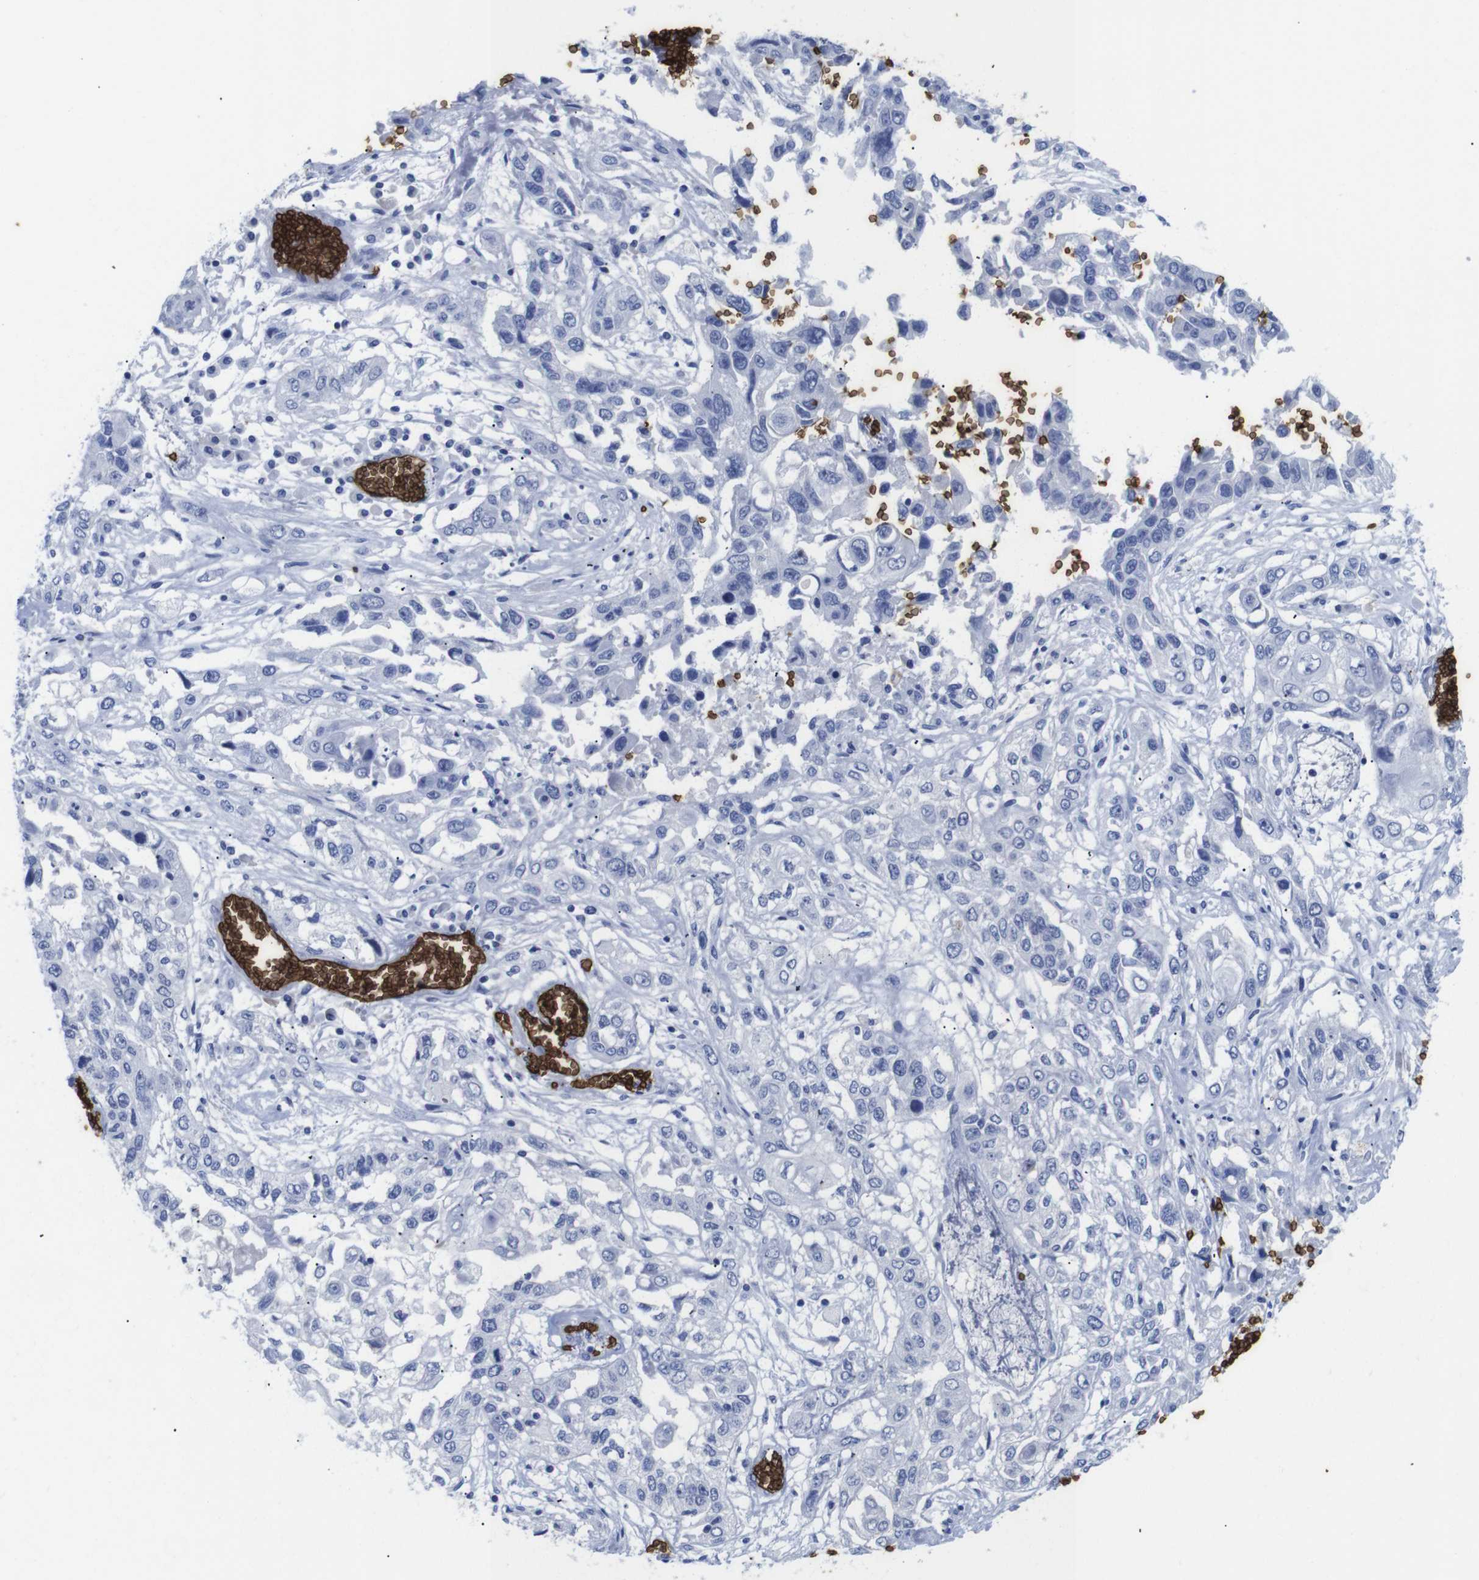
{"staining": {"intensity": "negative", "quantity": "none", "location": "none"}, "tissue": "lung cancer", "cell_type": "Tumor cells", "image_type": "cancer", "snomed": [{"axis": "morphology", "description": "Squamous cell carcinoma, NOS"}, {"axis": "topography", "description": "Lung"}], "caption": "Immunohistochemical staining of squamous cell carcinoma (lung) shows no significant expression in tumor cells.", "gene": "S1PR2", "patient": {"sex": "male", "age": 71}}